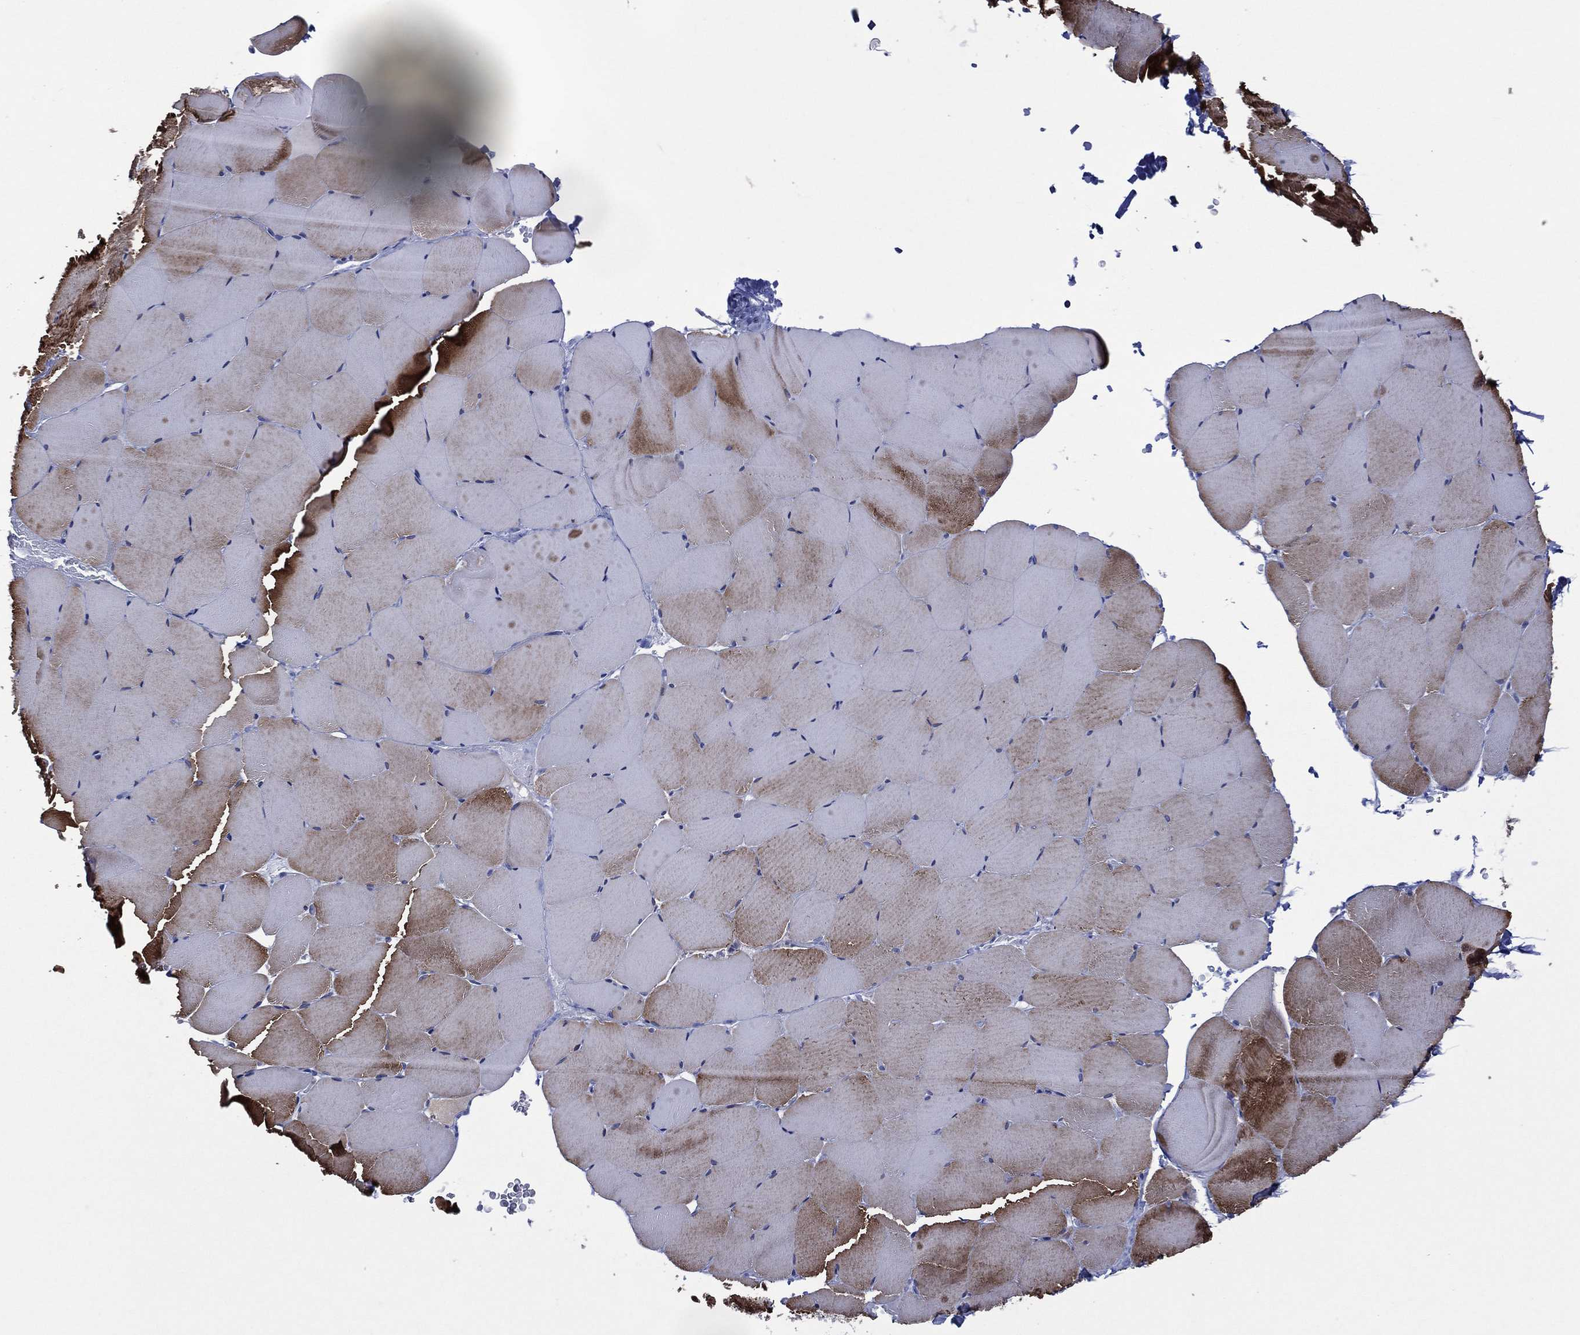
{"staining": {"intensity": "strong", "quantity": "25%-75%", "location": "cytoplasmic/membranous"}, "tissue": "skeletal muscle", "cell_type": "Myocytes", "image_type": "normal", "snomed": [{"axis": "morphology", "description": "Normal tissue, NOS"}, {"axis": "topography", "description": "Skeletal muscle"}], "caption": "Protein expression analysis of benign skeletal muscle exhibits strong cytoplasmic/membranous positivity in about 25%-75% of myocytes.", "gene": "ASB10", "patient": {"sex": "female", "age": 37}}